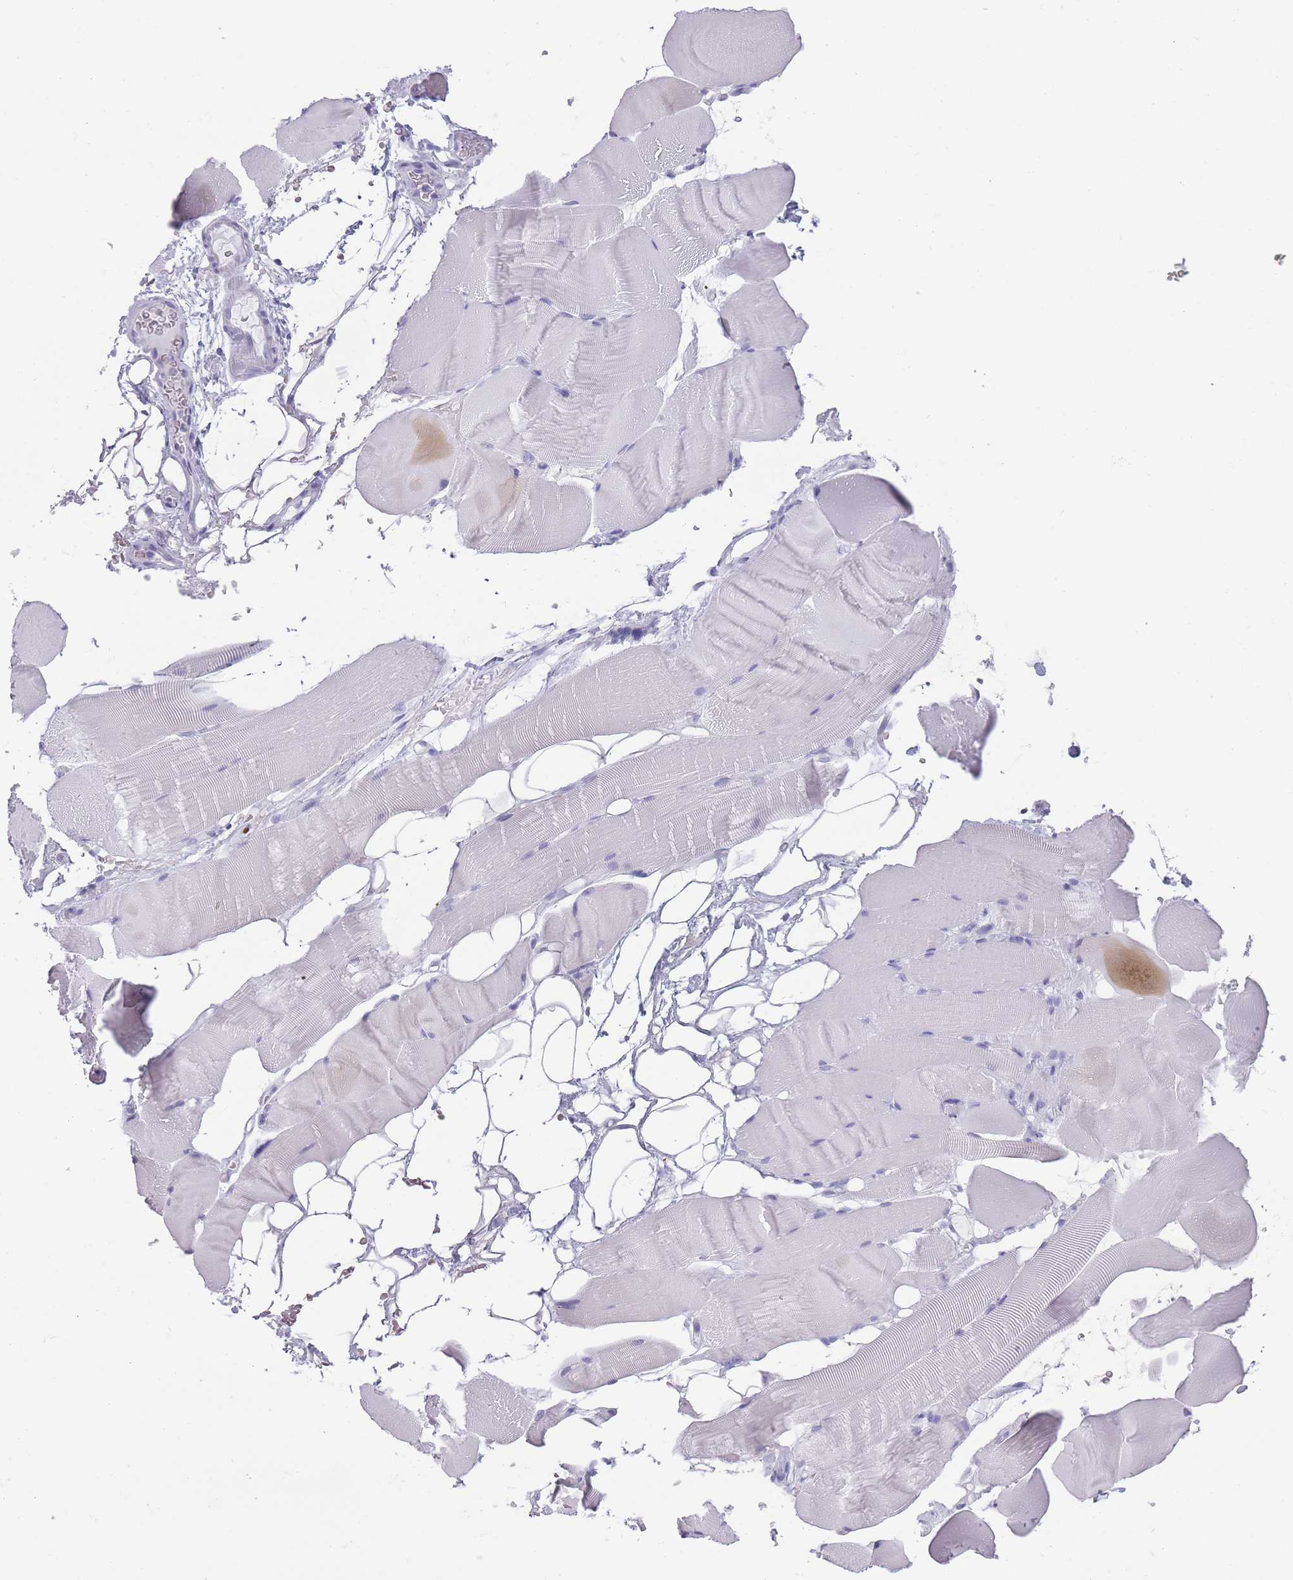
{"staining": {"intensity": "negative", "quantity": "none", "location": "none"}, "tissue": "skeletal muscle", "cell_type": "Myocytes", "image_type": "normal", "snomed": [{"axis": "morphology", "description": "Normal tissue, NOS"}, {"axis": "topography", "description": "Skeletal muscle"}, {"axis": "topography", "description": "Parathyroid gland"}], "caption": "The micrograph shows no staining of myocytes in normal skeletal muscle.", "gene": "INS", "patient": {"sex": "female", "age": 37}}